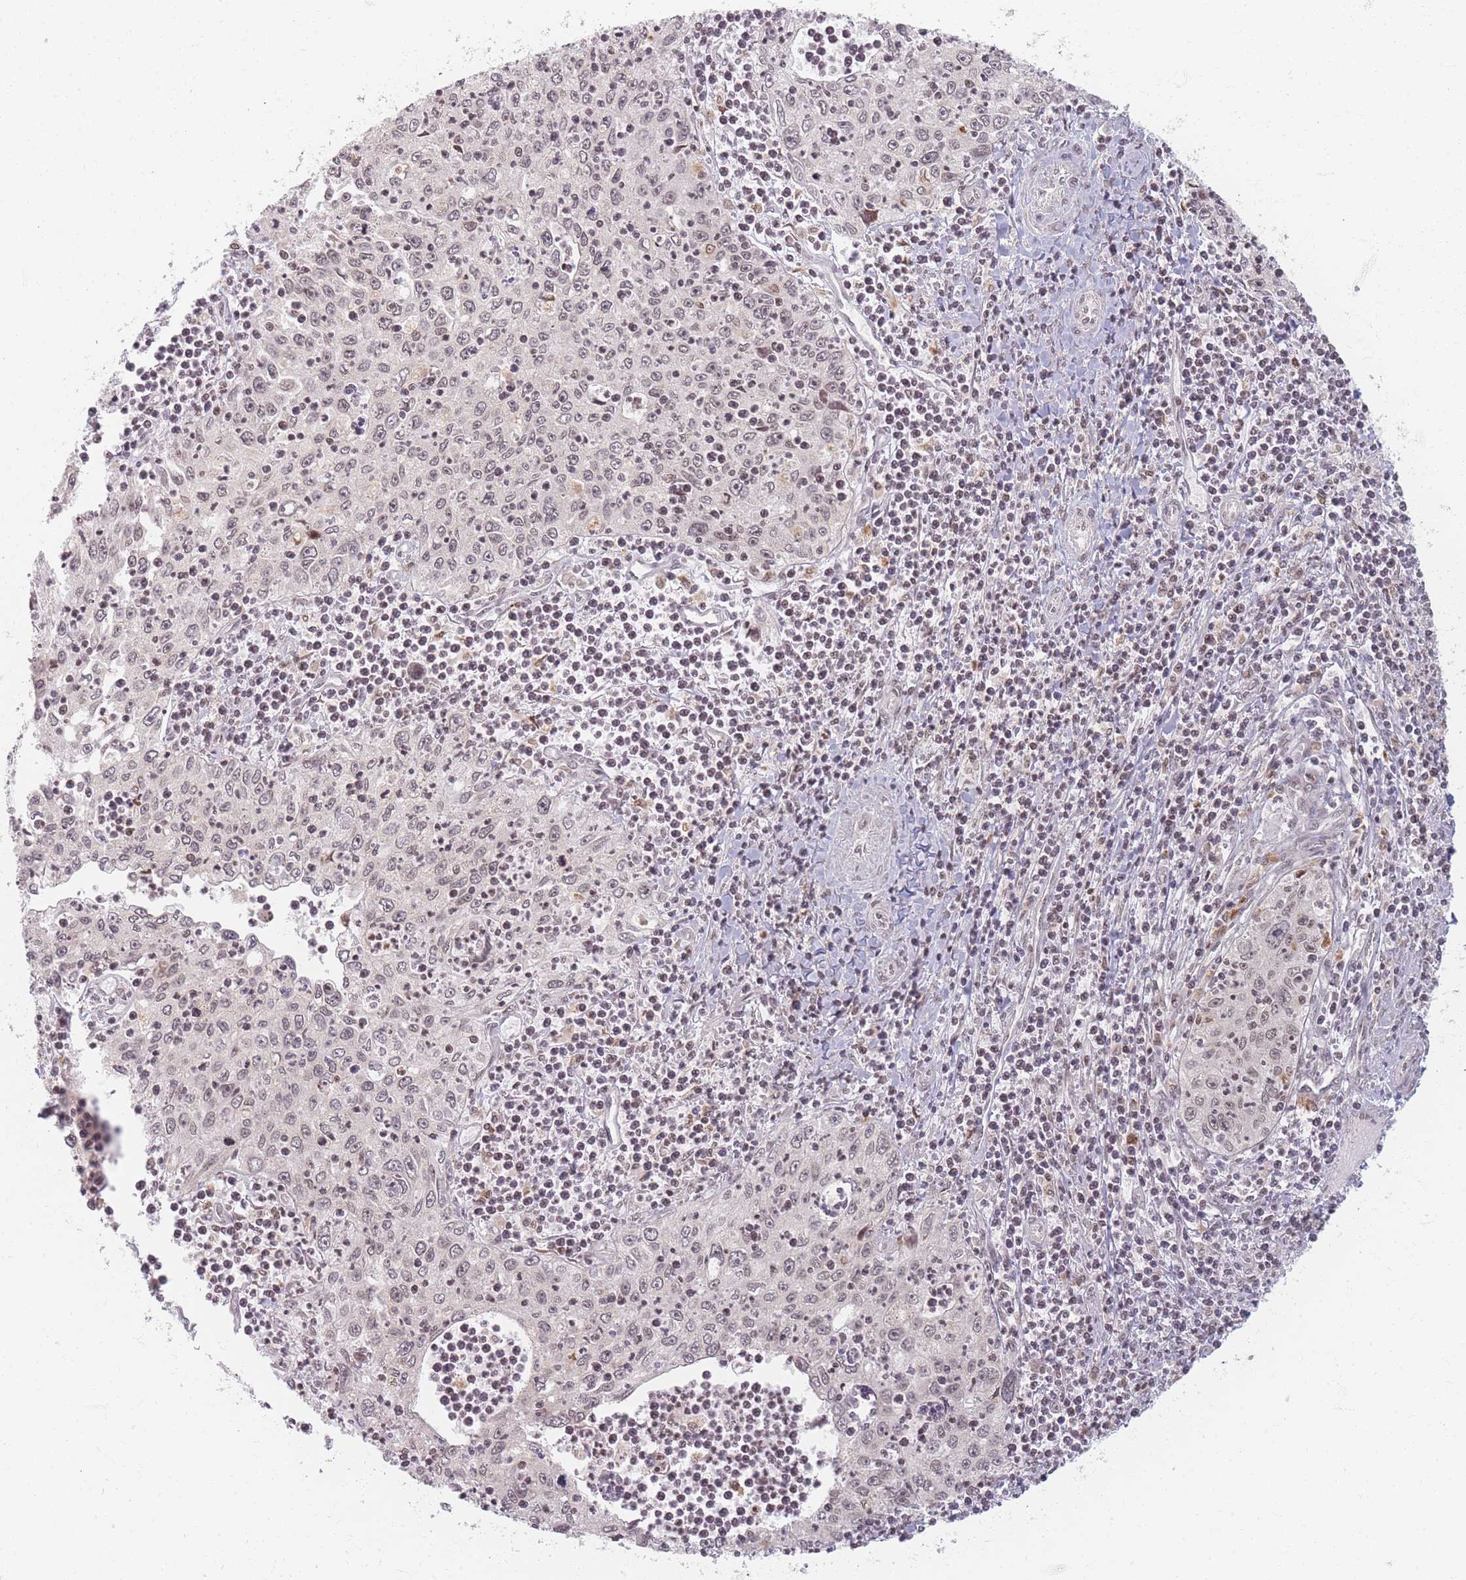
{"staining": {"intensity": "weak", "quantity": "25%-75%", "location": "nuclear"}, "tissue": "cervical cancer", "cell_type": "Tumor cells", "image_type": "cancer", "snomed": [{"axis": "morphology", "description": "Squamous cell carcinoma, NOS"}, {"axis": "topography", "description": "Cervix"}], "caption": "Weak nuclear protein staining is present in about 25%-75% of tumor cells in squamous cell carcinoma (cervical). Nuclei are stained in blue.", "gene": "SPATA45", "patient": {"sex": "female", "age": 30}}